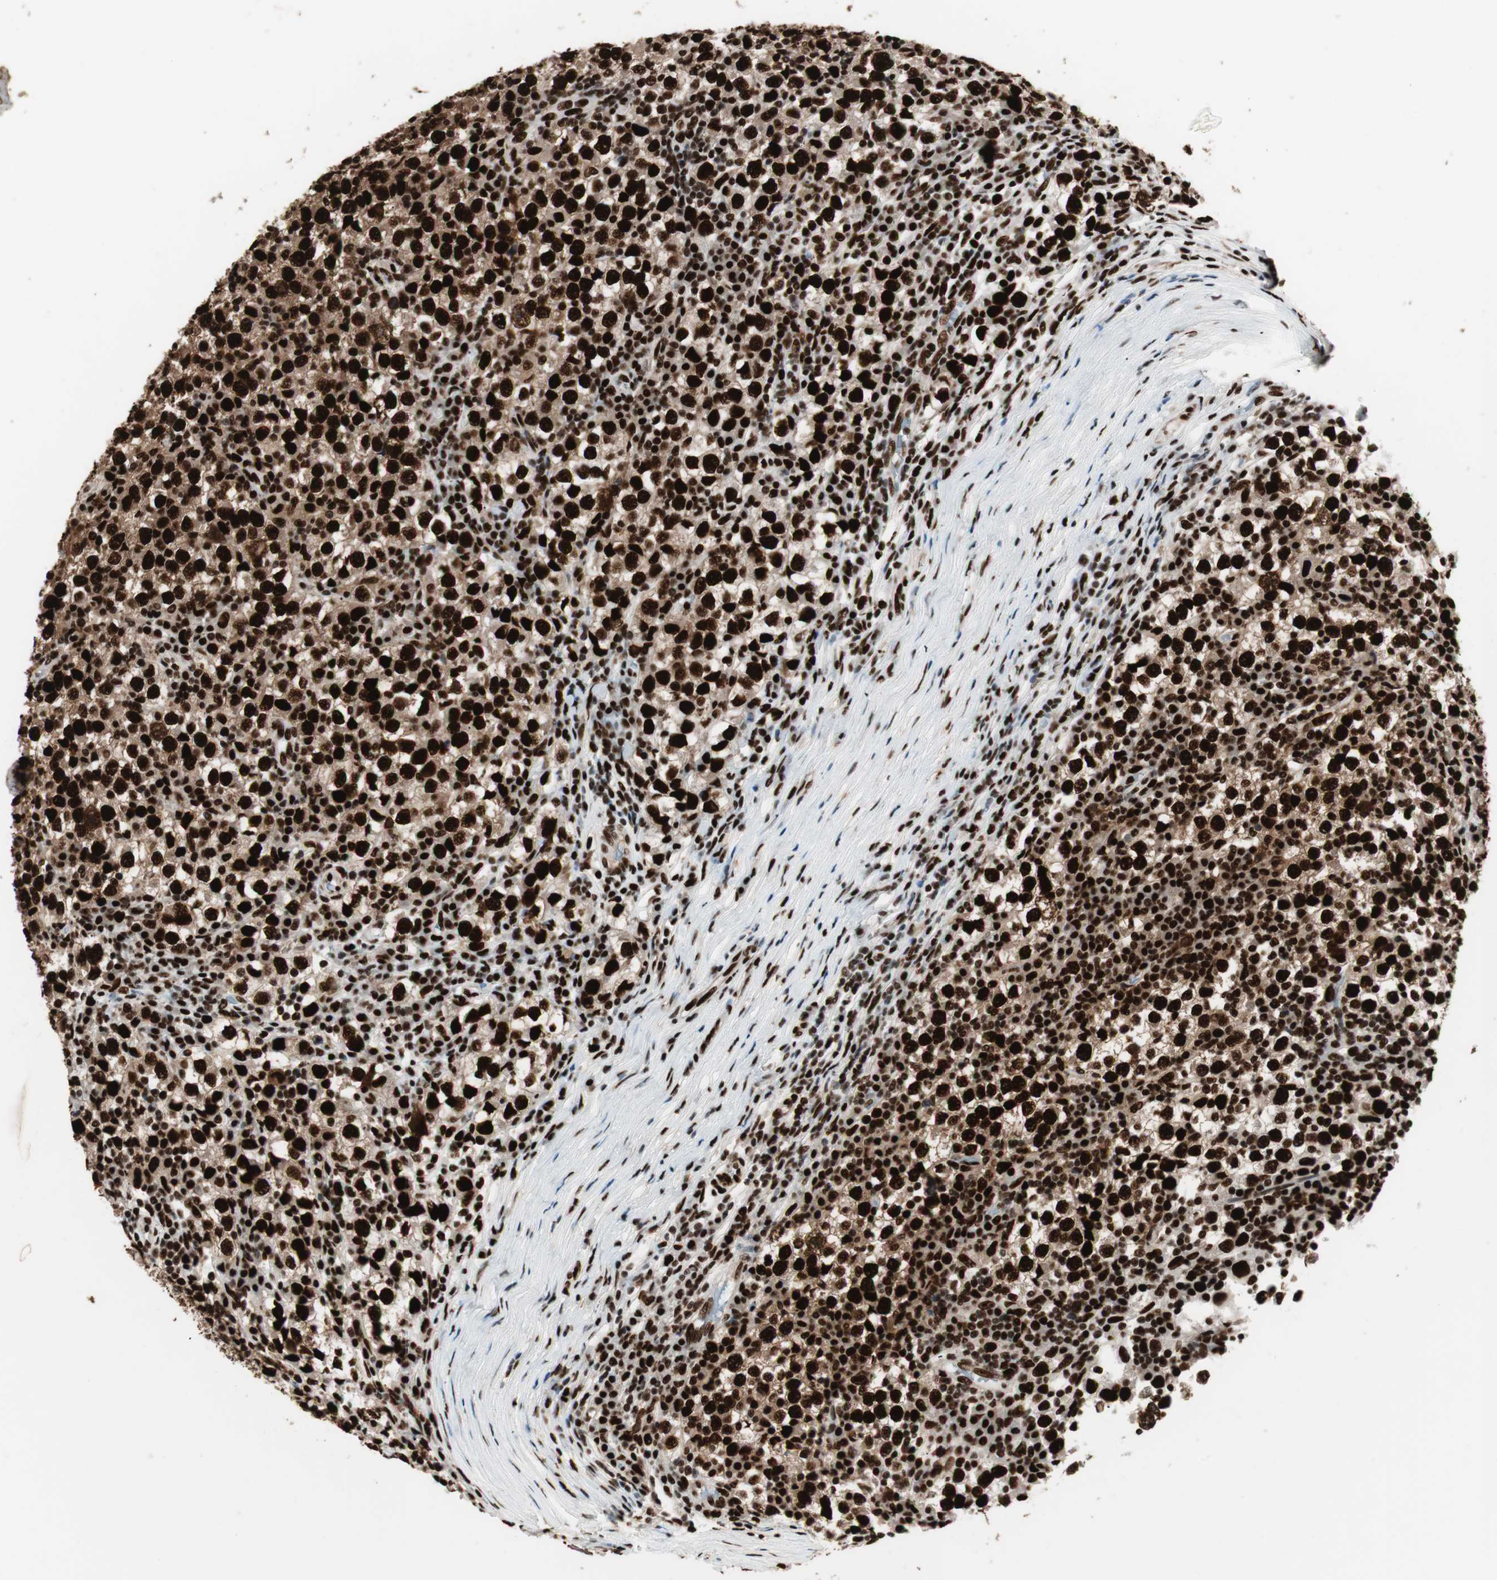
{"staining": {"intensity": "strong", "quantity": ">75%", "location": "nuclear"}, "tissue": "testis cancer", "cell_type": "Tumor cells", "image_type": "cancer", "snomed": [{"axis": "morphology", "description": "Seminoma, NOS"}, {"axis": "topography", "description": "Testis"}], "caption": "This histopathology image reveals testis seminoma stained with immunohistochemistry (IHC) to label a protein in brown. The nuclear of tumor cells show strong positivity for the protein. Nuclei are counter-stained blue.", "gene": "PSME3", "patient": {"sex": "male", "age": 65}}